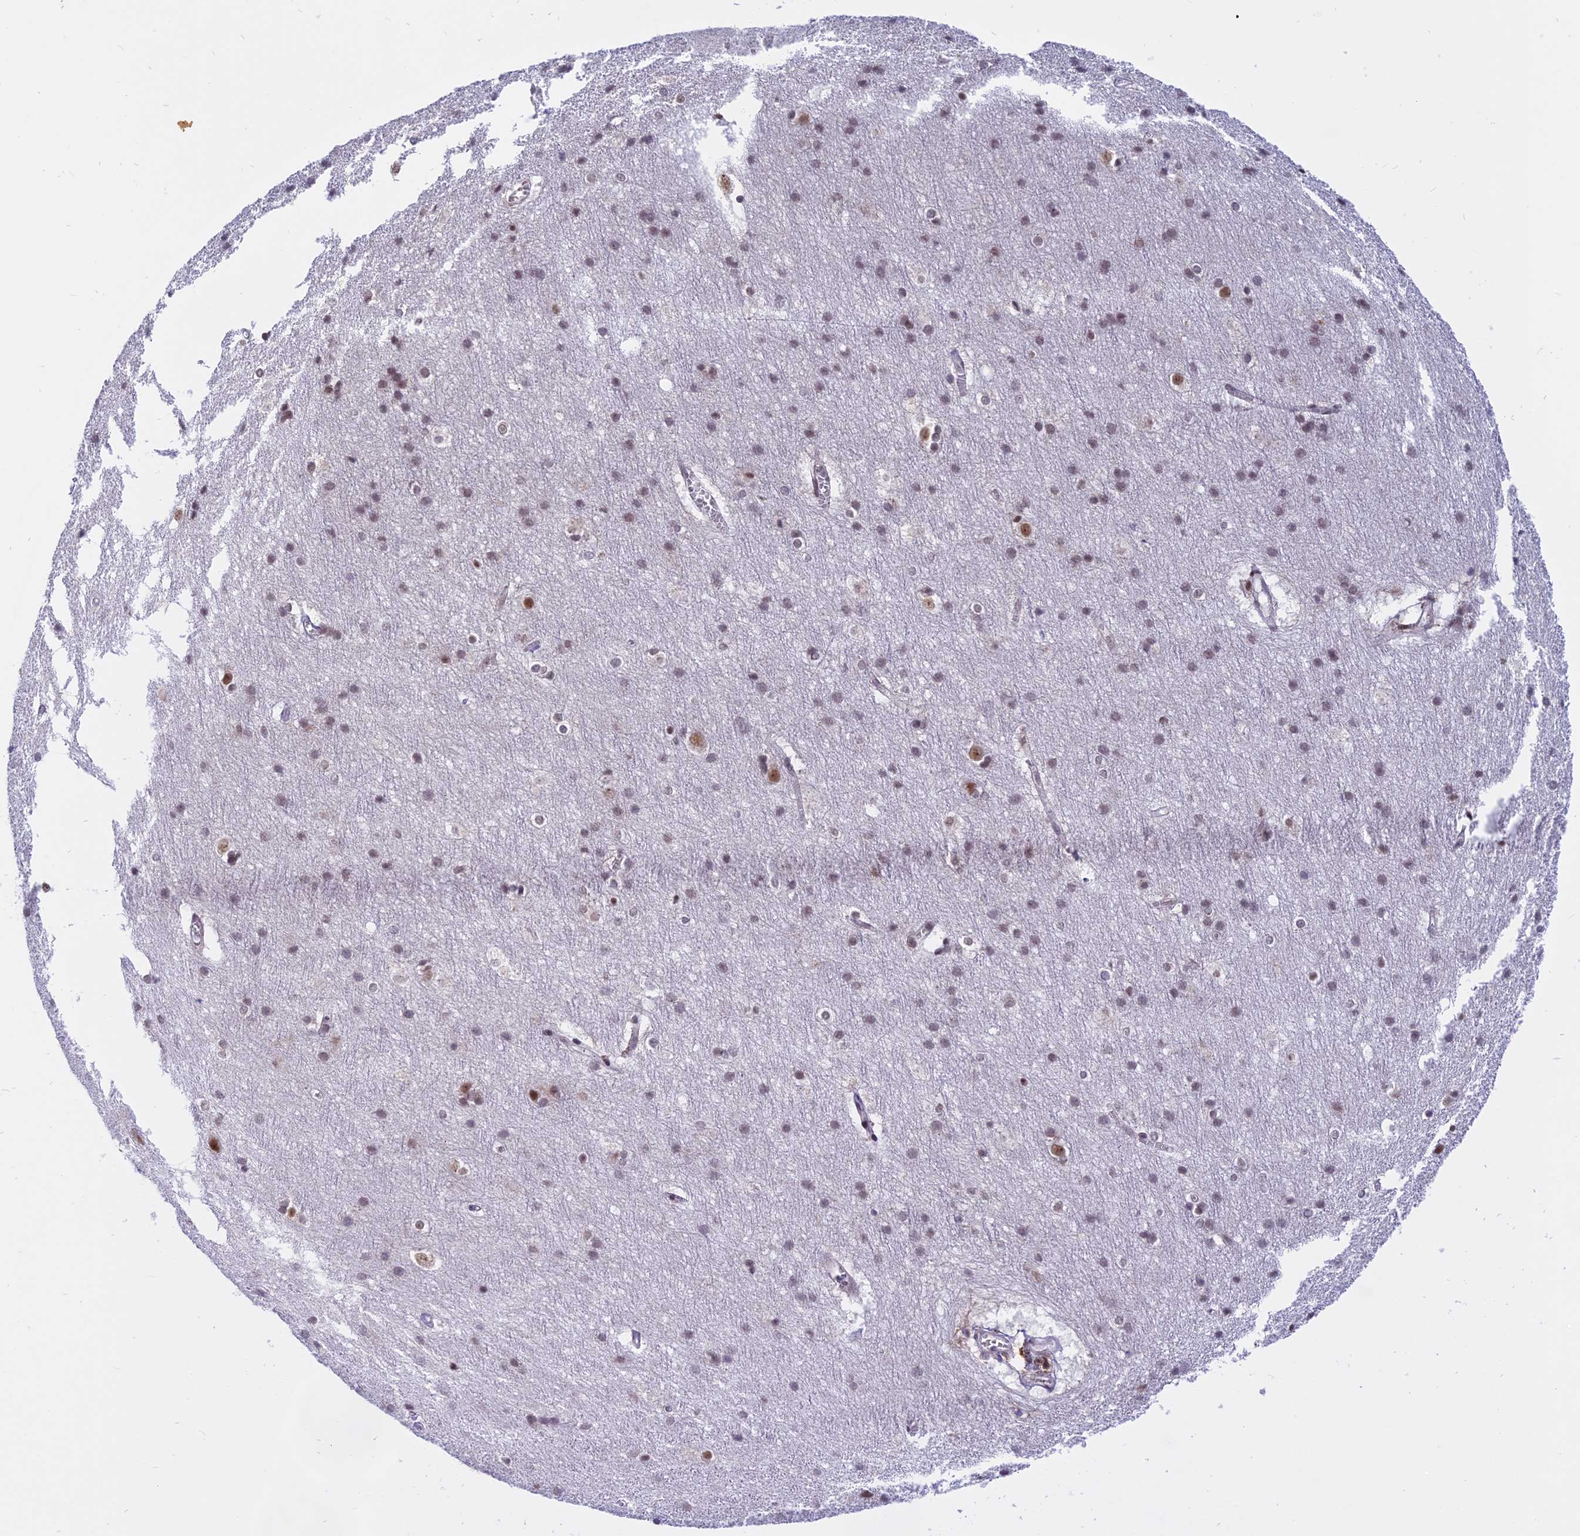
{"staining": {"intensity": "weak", "quantity": "25%-75%", "location": "nuclear"}, "tissue": "cerebral cortex", "cell_type": "Endothelial cells", "image_type": "normal", "snomed": [{"axis": "morphology", "description": "Normal tissue, NOS"}, {"axis": "topography", "description": "Cerebral cortex"}], "caption": "This photomicrograph reveals IHC staining of benign cerebral cortex, with low weak nuclear positivity in about 25%-75% of endothelial cells.", "gene": "TADA3", "patient": {"sex": "male", "age": 54}}